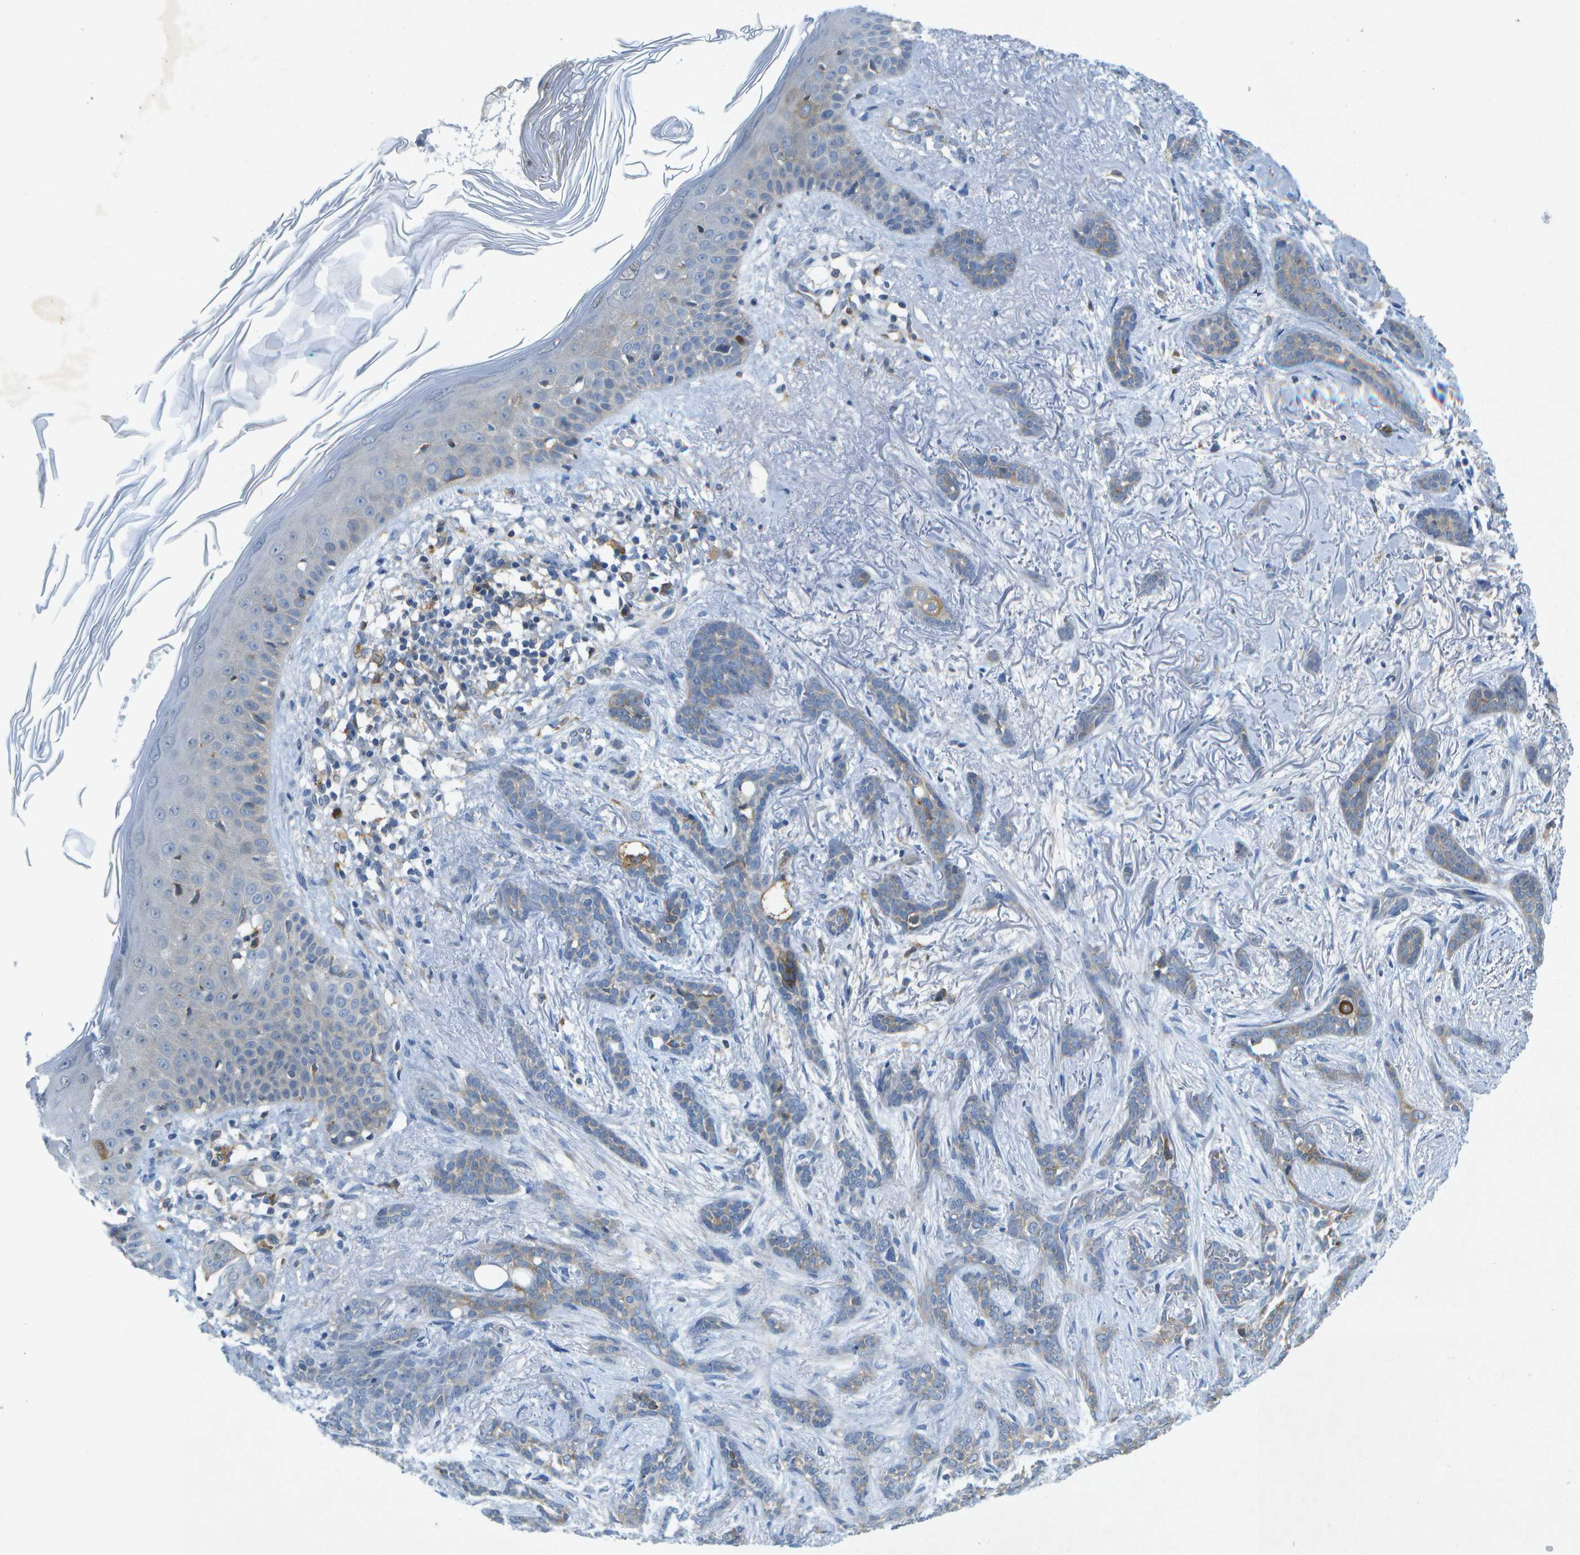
{"staining": {"intensity": "negative", "quantity": "none", "location": "none"}, "tissue": "skin cancer", "cell_type": "Tumor cells", "image_type": "cancer", "snomed": [{"axis": "morphology", "description": "Basal cell carcinoma"}, {"axis": "morphology", "description": "Adnexal tumor, benign"}, {"axis": "topography", "description": "Skin"}], "caption": "Immunohistochemical staining of skin cancer (benign adnexal tumor) demonstrates no significant staining in tumor cells.", "gene": "WNK2", "patient": {"sex": "female", "age": 42}}